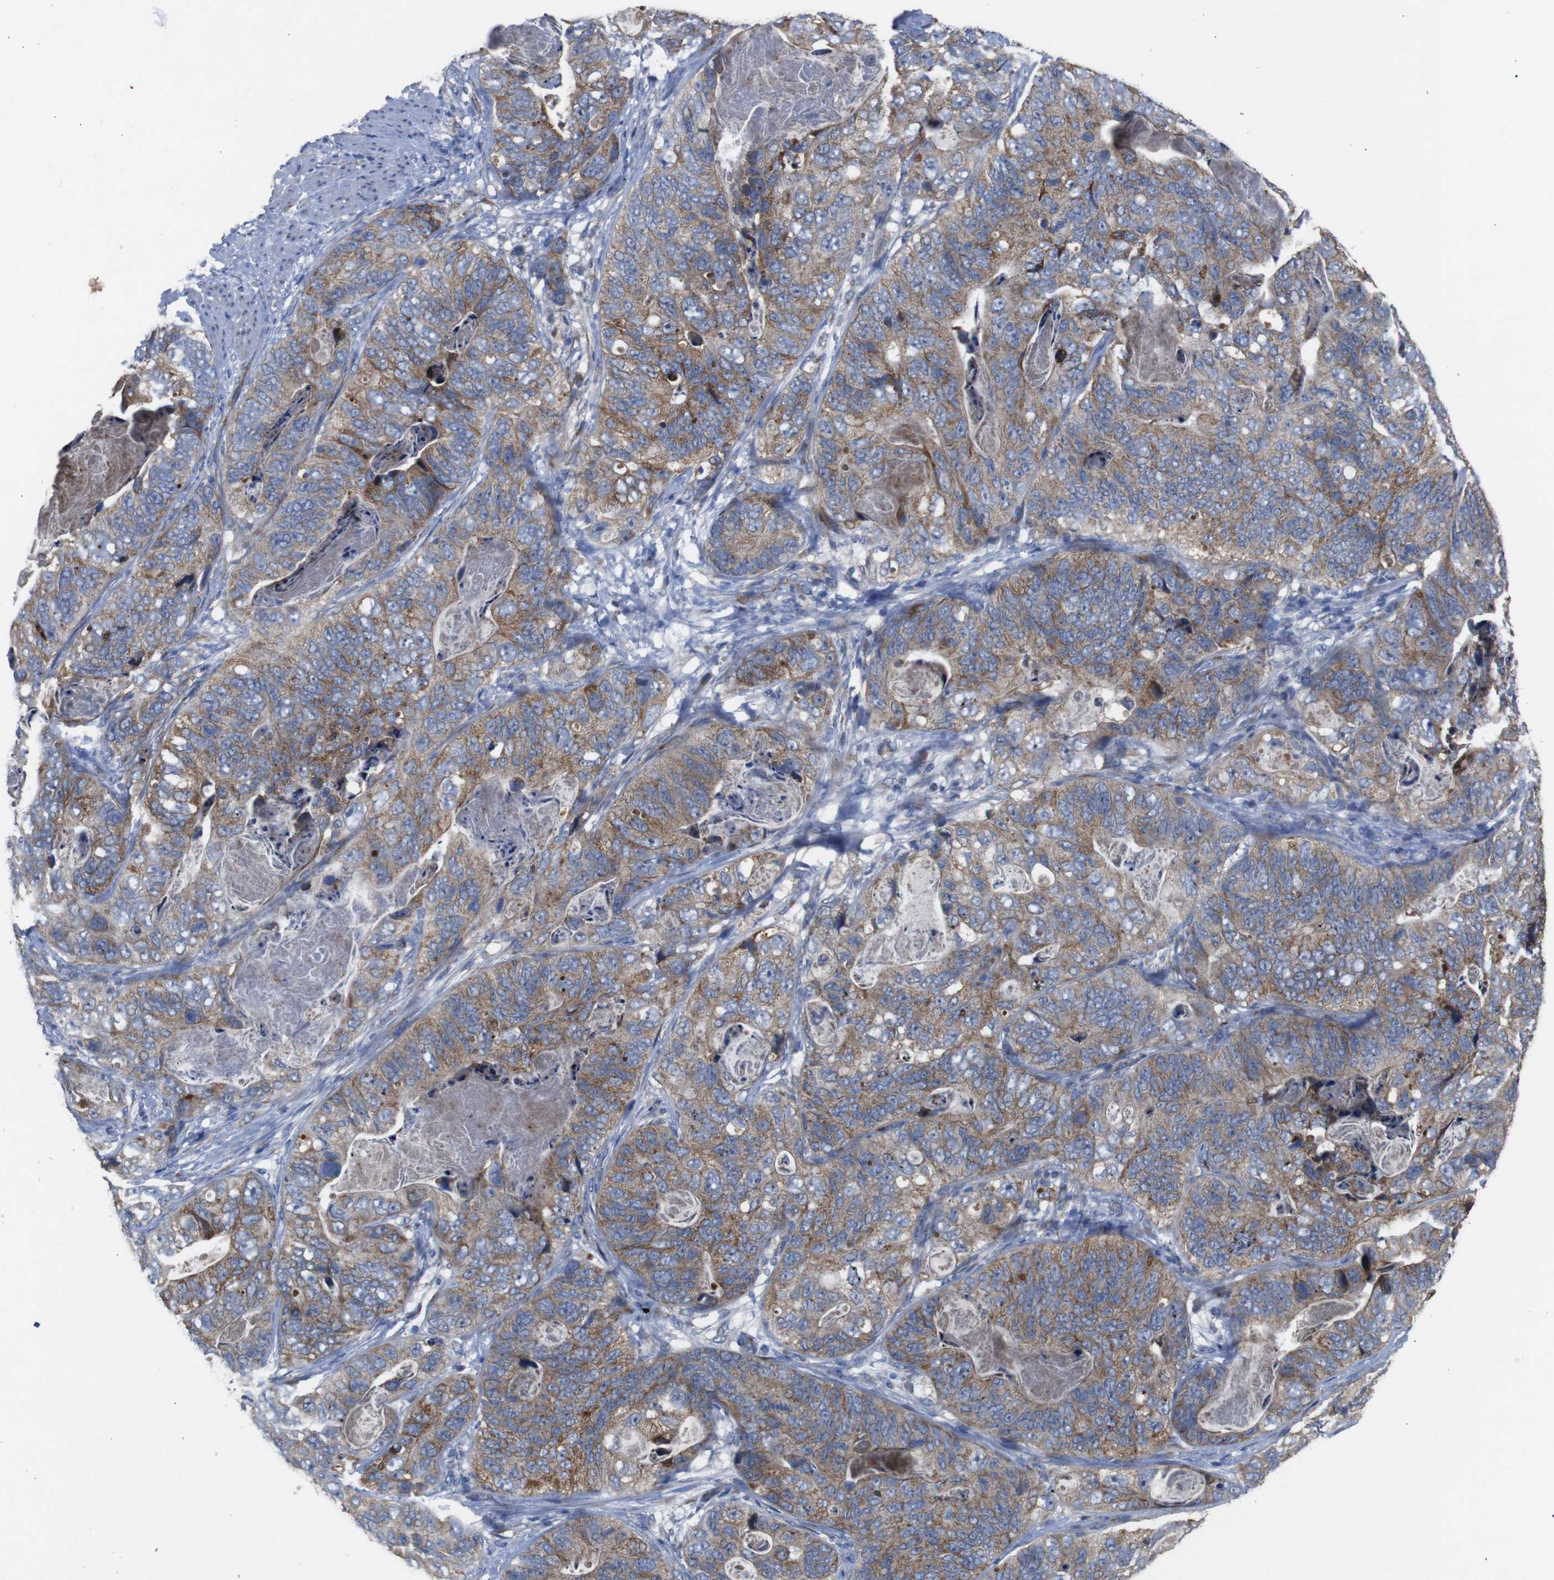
{"staining": {"intensity": "moderate", "quantity": ">75%", "location": "cytoplasmic/membranous"}, "tissue": "stomach cancer", "cell_type": "Tumor cells", "image_type": "cancer", "snomed": [{"axis": "morphology", "description": "Adenocarcinoma, NOS"}, {"axis": "topography", "description": "Stomach"}], "caption": "Immunohistochemical staining of adenocarcinoma (stomach) exhibits moderate cytoplasmic/membranous protein expression in approximately >75% of tumor cells.", "gene": "CHST10", "patient": {"sex": "female", "age": 89}}